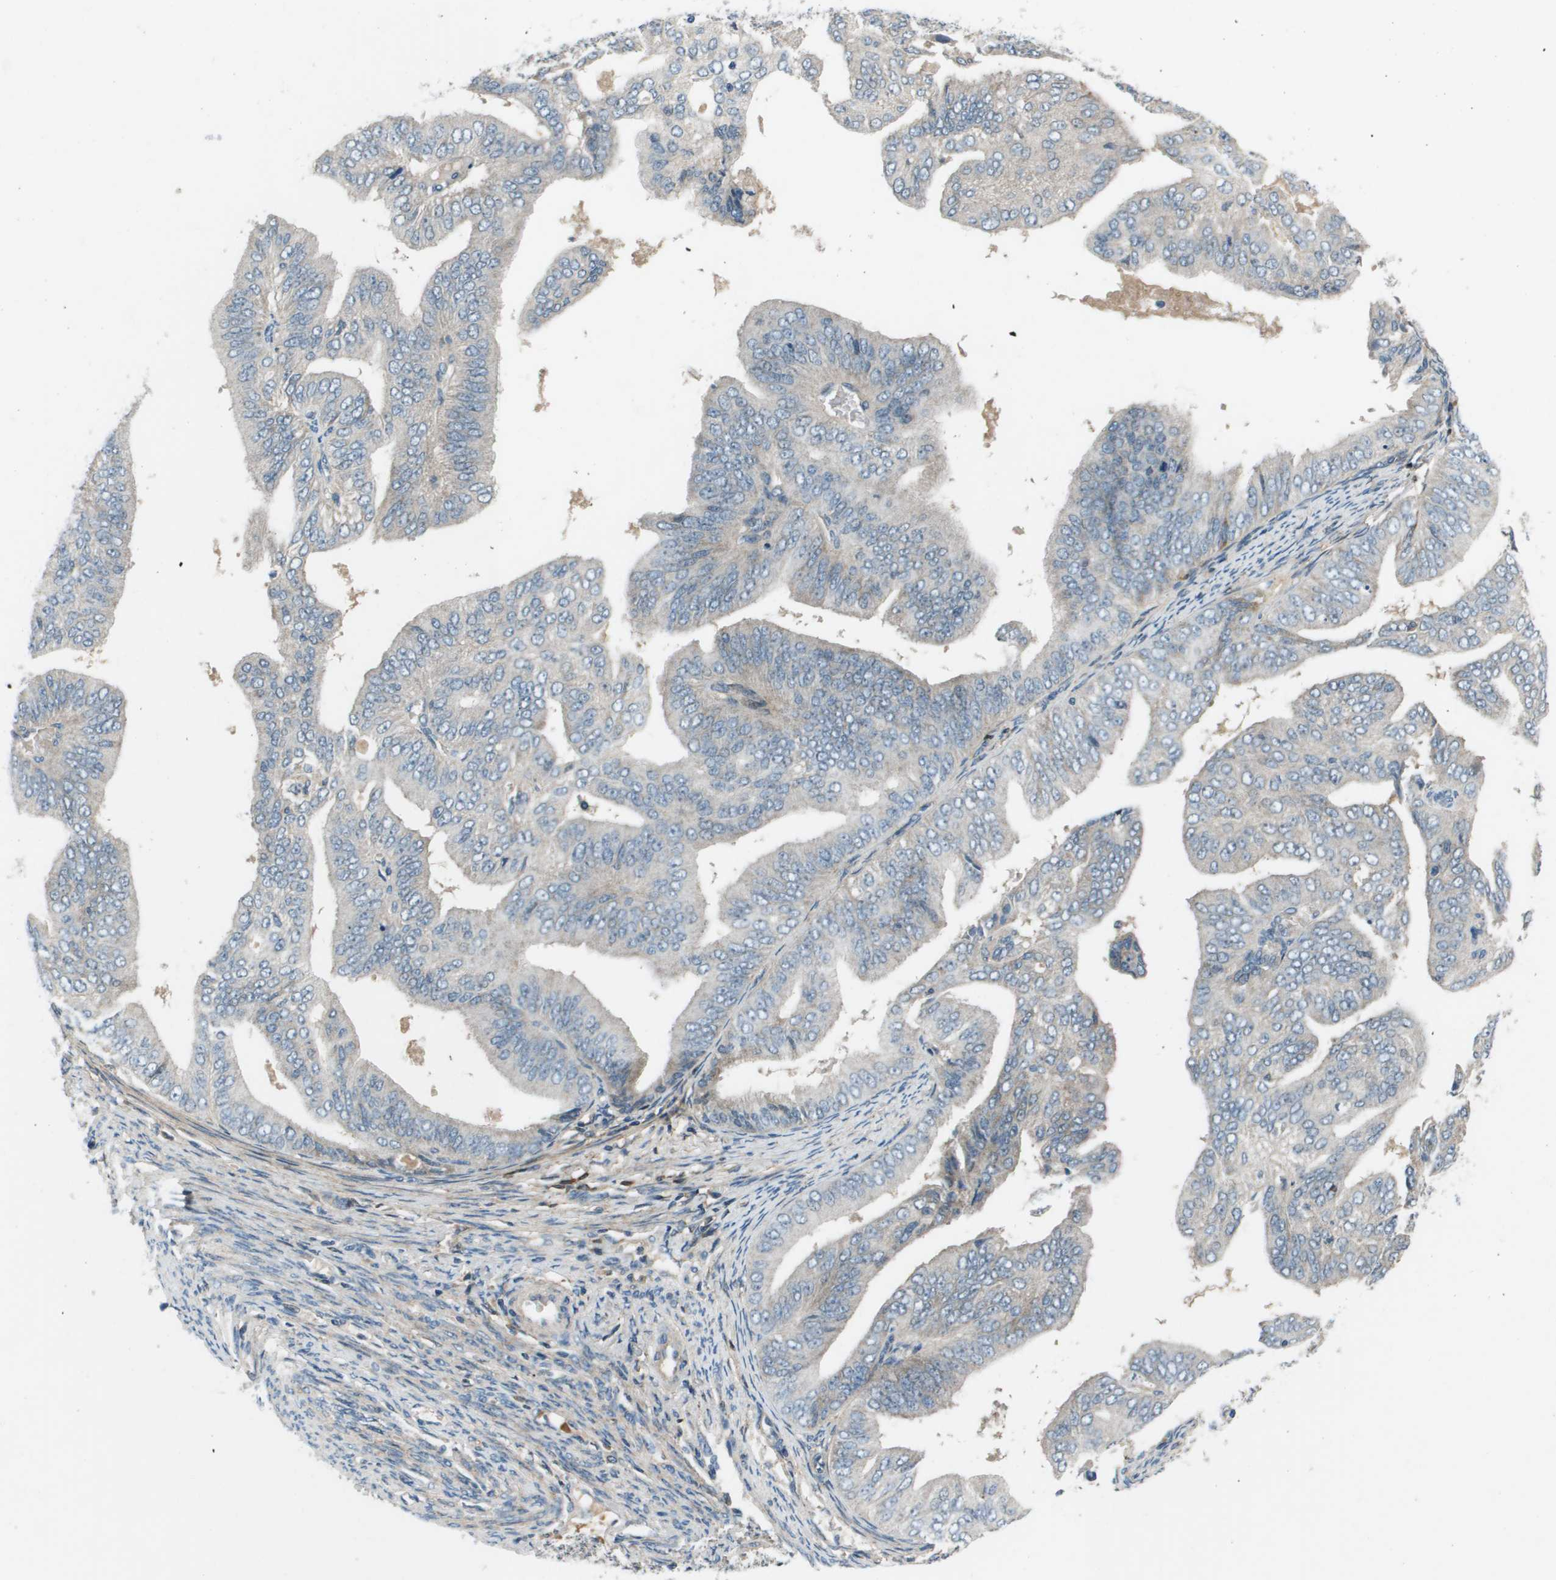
{"staining": {"intensity": "negative", "quantity": "none", "location": "none"}, "tissue": "endometrial cancer", "cell_type": "Tumor cells", "image_type": "cancer", "snomed": [{"axis": "morphology", "description": "Adenocarcinoma, NOS"}, {"axis": "topography", "description": "Endometrium"}], "caption": "High power microscopy micrograph of an immunohistochemistry image of adenocarcinoma (endometrial), revealing no significant staining in tumor cells. The staining is performed using DAB (3,3'-diaminobenzidine) brown chromogen with nuclei counter-stained in using hematoxylin.", "gene": "PCOLCE", "patient": {"sex": "female", "age": 58}}